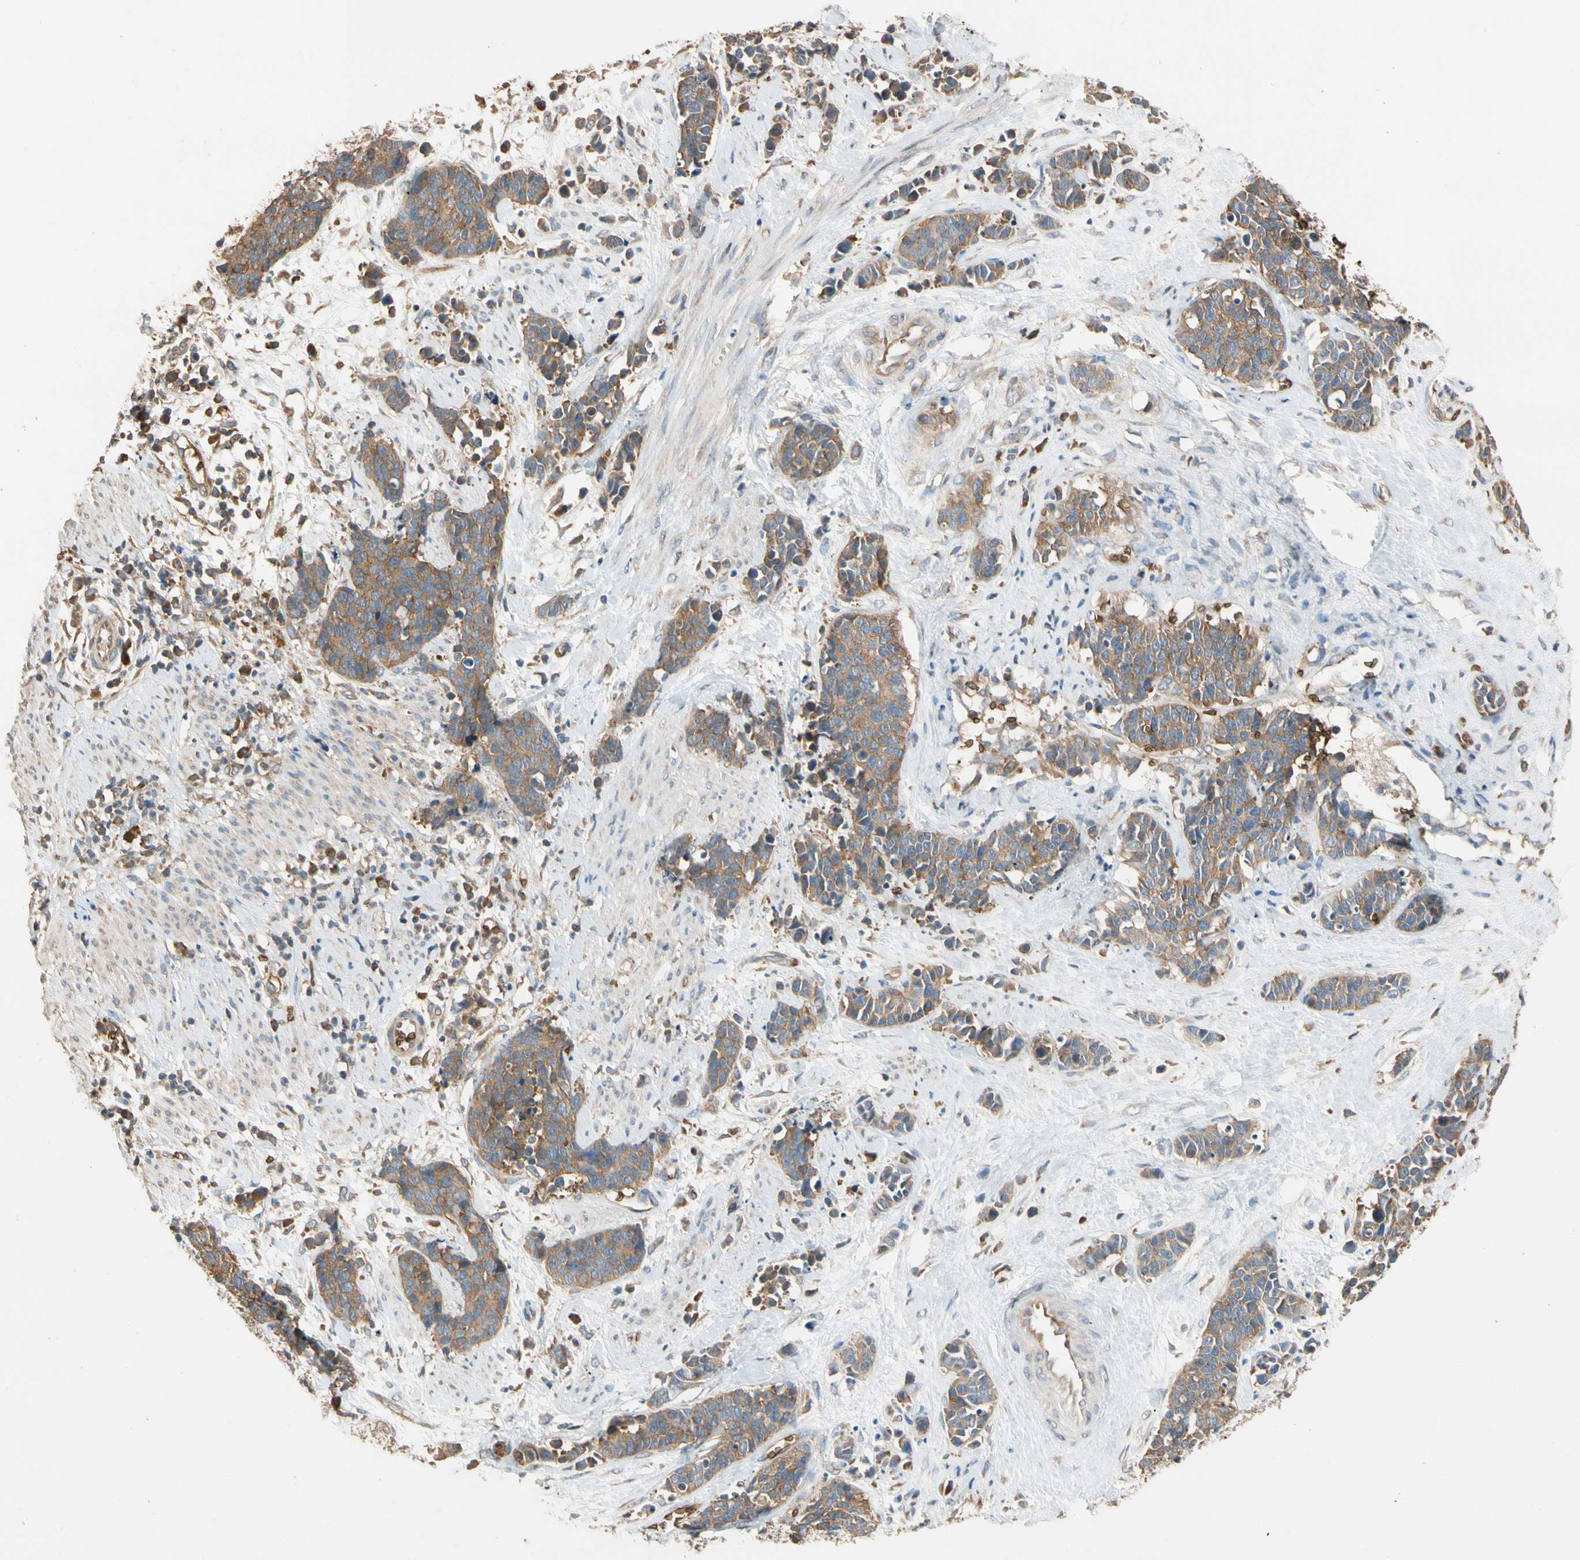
{"staining": {"intensity": "moderate", "quantity": ">75%", "location": "cytoplasmic/membranous"}, "tissue": "cervical cancer", "cell_type": "Tumor cells", "image_type": "cancer", "snomed": [{"axis": "morphology", "description": "Squamous cell carcinoma, NOS"}, {"axis": "topography", "description": "Cervix"}], "caption": "IHC histopathology image of neoplastic tissue: human squamous cell carcinoma (cervical) stained using IHC shows medium levels of moderate protein expression localized specifically in the cytoplasmic/membranous of tumor cells, appearing as a cytoplasmic/membranous brown color.", "gene": "RIOK2", "patient": {"sex": "female", "age": 35}}